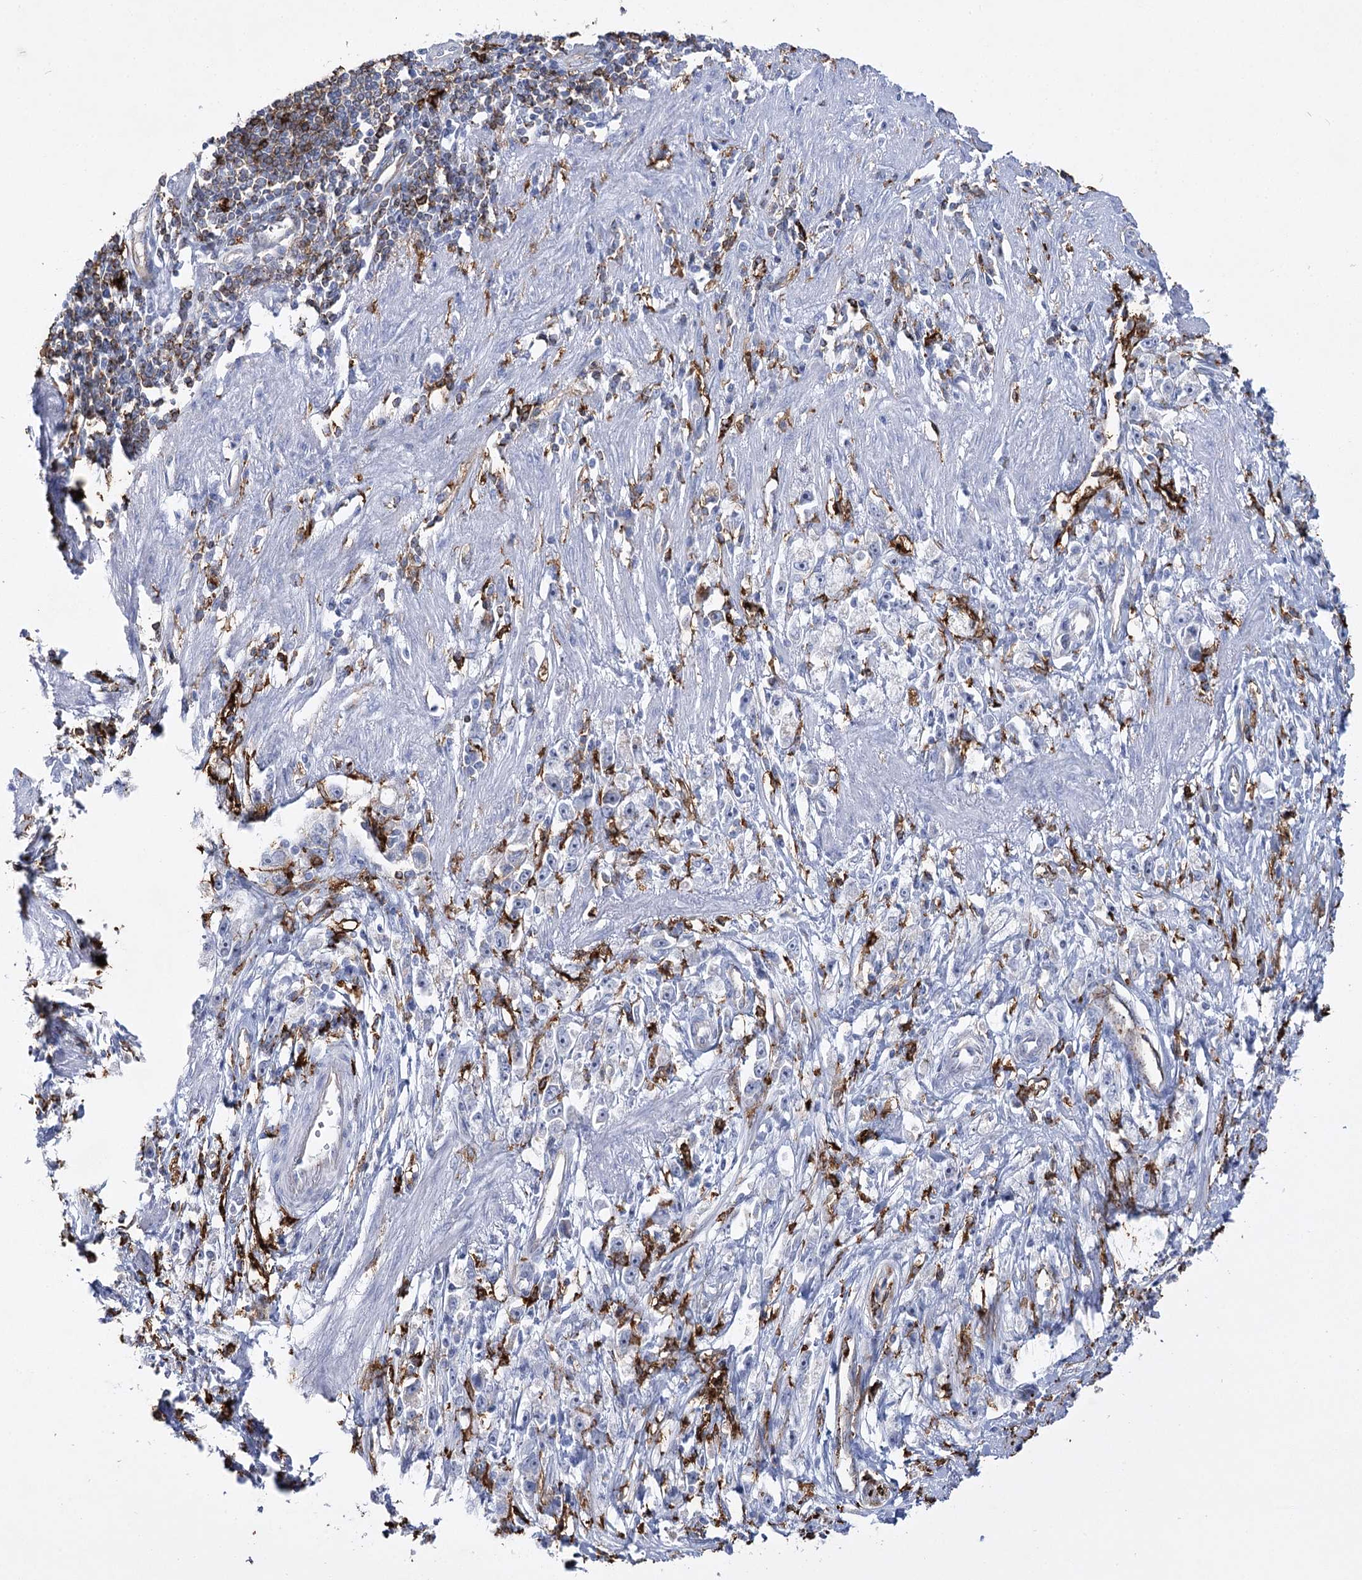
{"staining": {"intensity": "negative", "quantity": "none", "location": "none"}, "tissue": "stomach cancer", "cell_type": "Tumor cells", "image_type": "cancer", "snomed": [{"axis": "morphology", "description": "Adenocarcinoma, NOS"}, {"axis": "topography", "description": "Stomach"}], "caption": "High power microscopy micrograph of an immunohistochemistry (IHC) image of stomach cancer, revealing no significant expression in tumor cells. (Immunohistochemistry (ihc), brightfield microscopy, high magnification).", "gene": "PIWIL4", "patient": {"sex": "female", "age": 59}}